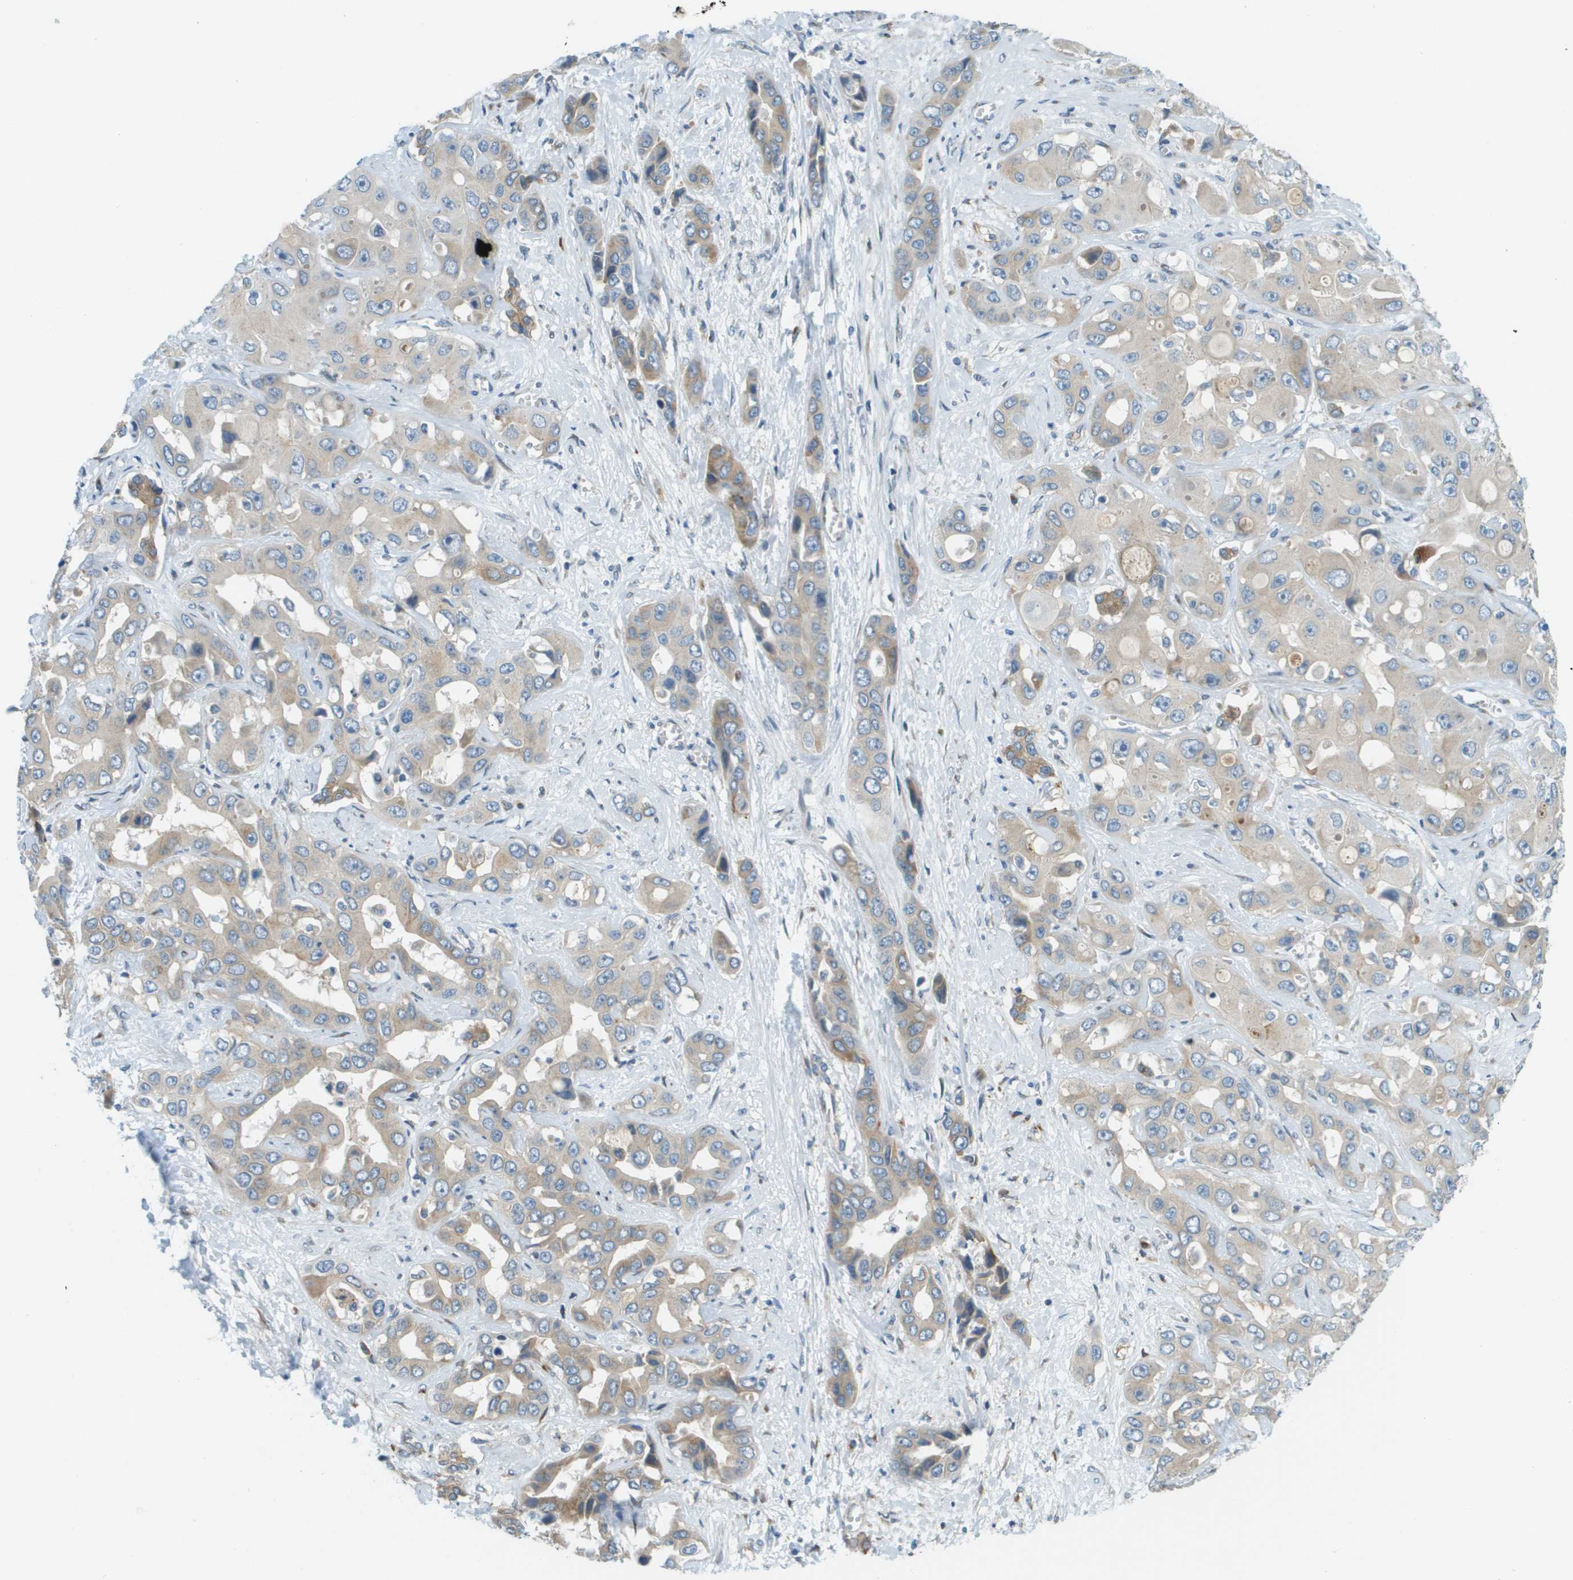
{"staining": {"intensity": "weak", "quantity": ">75%", "location": "cytoplasmic/membranous"}, "tissue": "liver cancer", "cell_type": "Tumor cells", "image_type": "cancer", "snomed": [{"axis": "morphology", "description": "Cholangiocarcinoma"}, {"axis": "topography", "description": "Liver"}], "caption": "The immunohistochemical stain labels weak cytoplasmic/membranous expression in tumor cells of liver cholangiocarcinoma tissue. (IHC, brightfield microscopy, high magnification).", "gene": "ACBD3", "patient": {"sex": "female", "age": 52}}